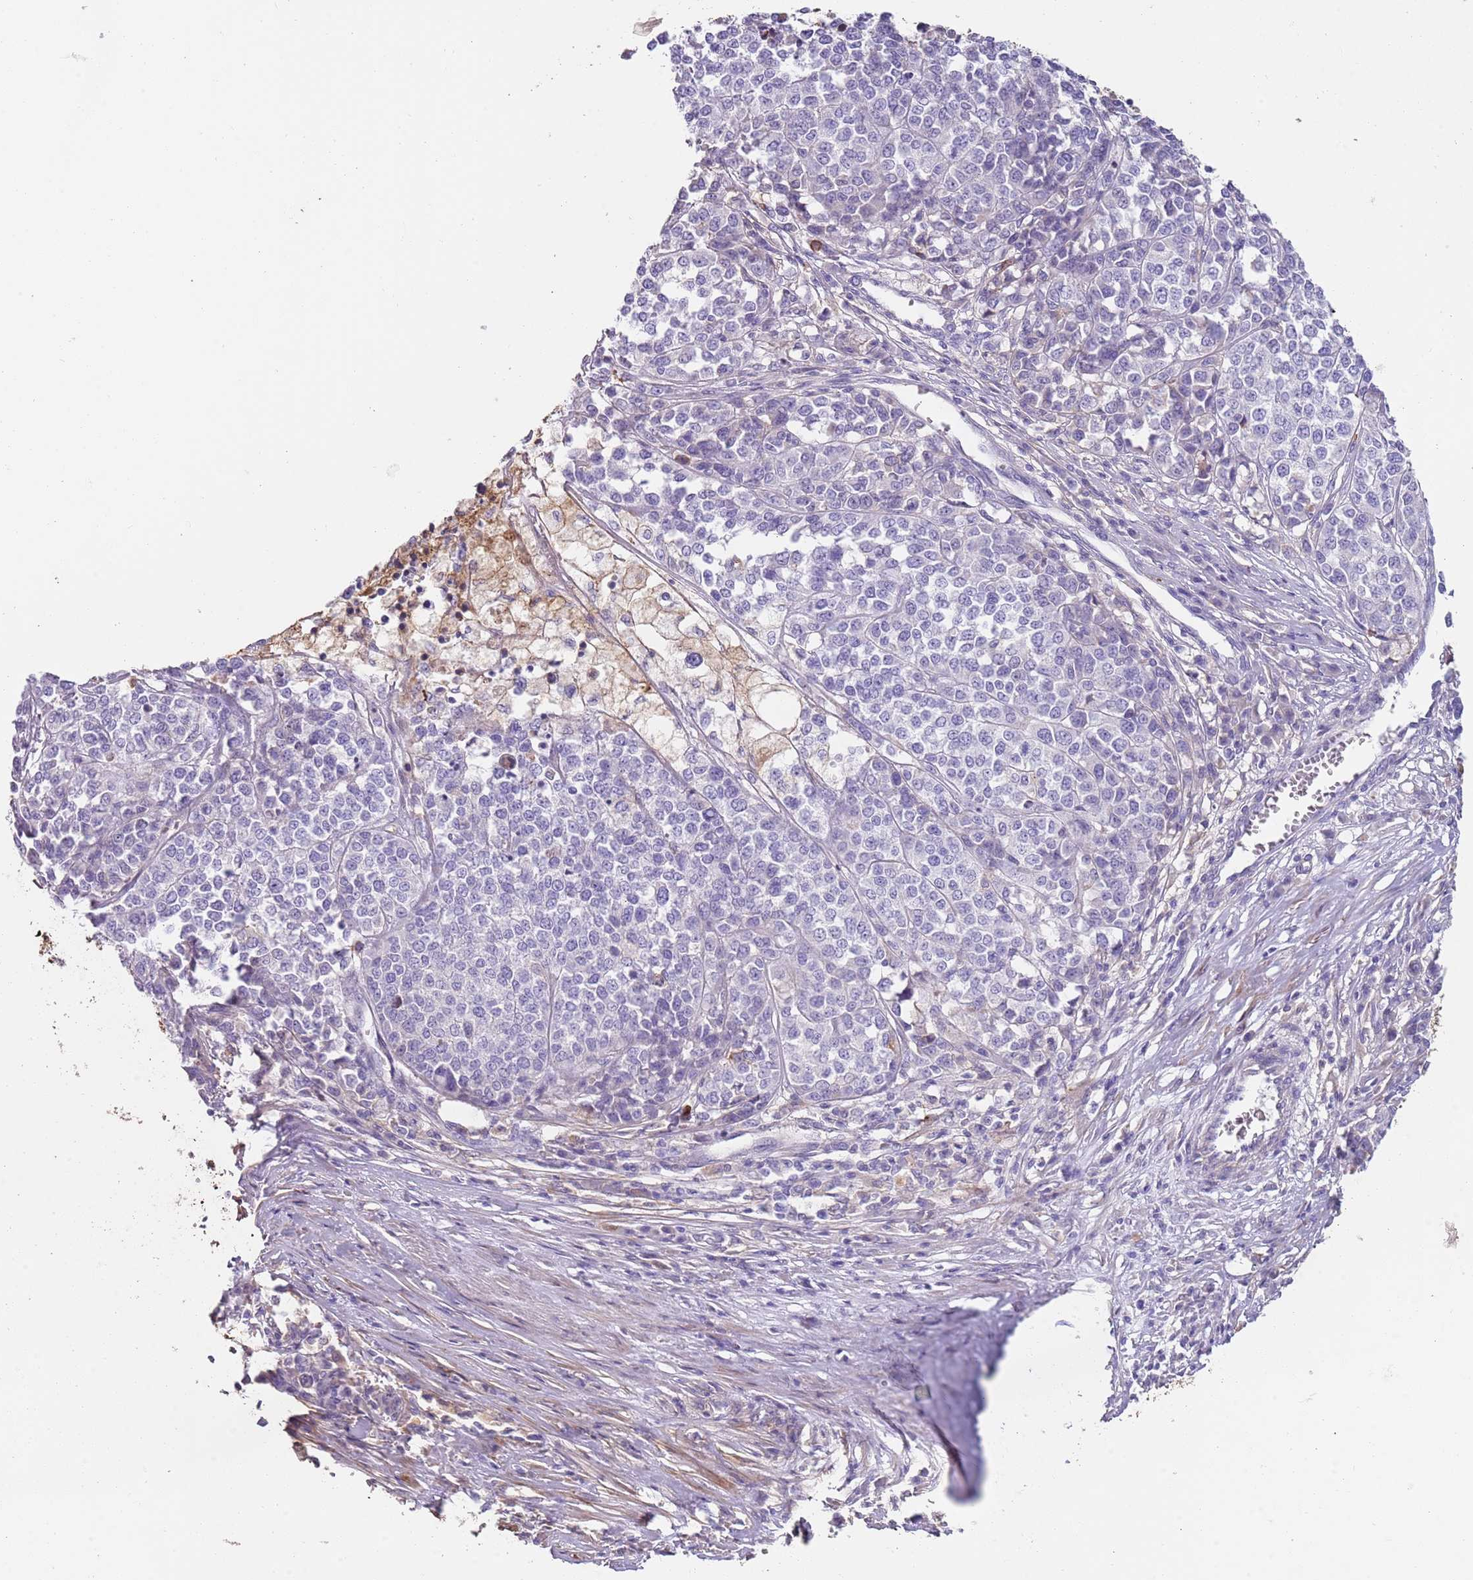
{"staining": {"intensity": "negative", "quantity": "none", "location": "none"}, "tissue": "melanoma", "cell_type": "Tumor cells", "image_type": "cancer", "snomed": [{"axis": "morphology", "description": "Malignant melanoma, Metastatic site"}, {"axis": "topography", "description": "Lymph node"}], "caption": "High magnification brightfield microscopy of malignant melanoma (metastatic site) stained with DAB (3,3'-diaminobenzidine) (brown) and counterstained with hematoxylin (blue): tumor cells show no significant expression. Nuclei are stained in blue.", "gene": "NBPF3", "patient": {"sex": "male", "age": 44}}